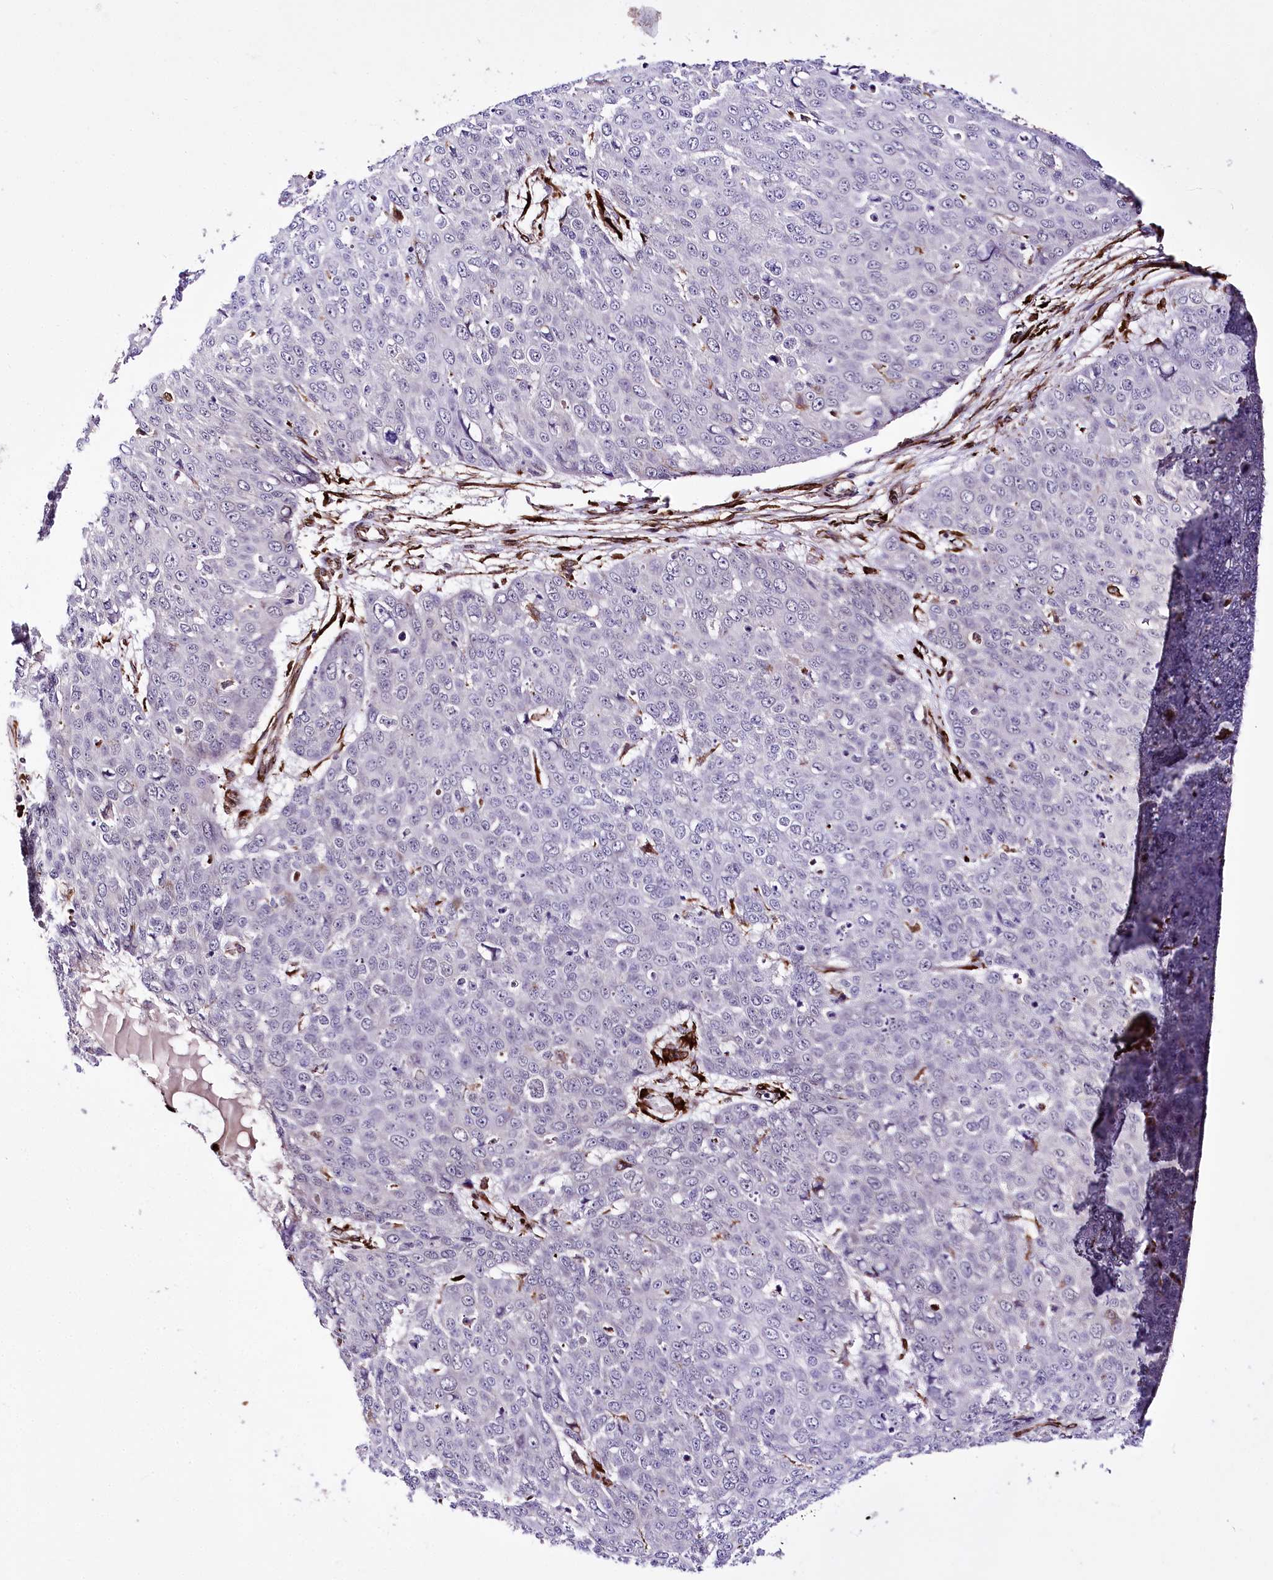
{"staining": {"intensity": "negative", "quantity": "none", "location": "none"}, "tissue": "skin cancer", "cell_type": "Tumor cells", "image_type": "cancer", "snomed": [{"axis": "morphology", "description": "Squamous cell carcinoma, NOS"}, {"axis": "topography", "description": "Skin"}], "caption": "An image of skin cancer (squamous cell carcinoma) stained for a protein reveals no brown staining in tumor cells.", "gene": "WWC1", "patient": {"sex": "male", "age": 71}}